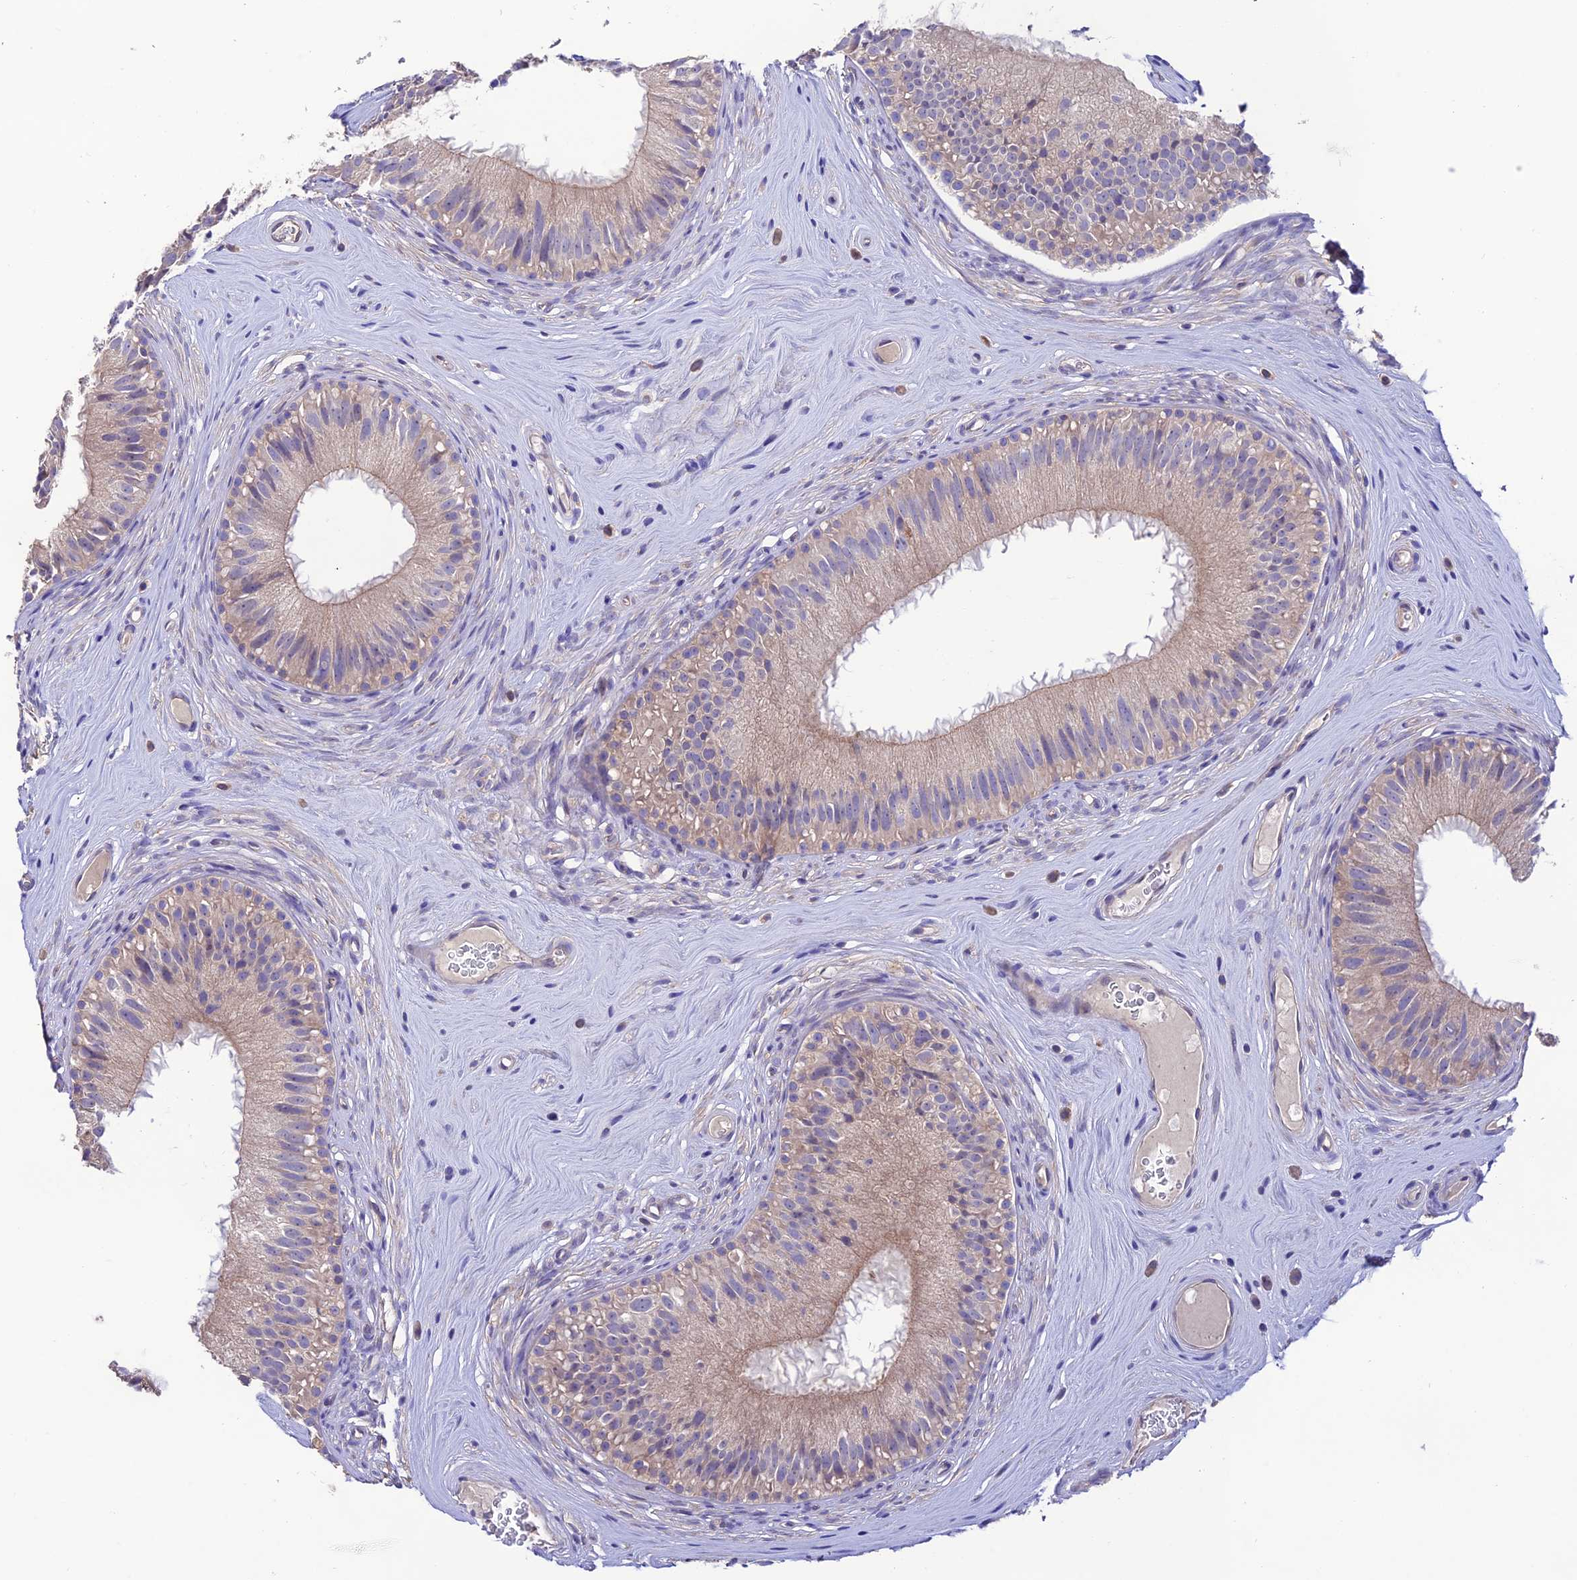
{"staining": {"intensity": "weak", "quantity": "<25%", "location": "cytoplasmic/membranous"}, "tissue": "epididymis", "cell_type": "Glandular cells", "image_type": "normal", "snomed": [{"axis": "morphology", "description": "Normal tissue, NOS"}, {"axis": "topography", "description": "Epididymis"}], "caption": "DAB (3,3'-diaminobenzidine) immunohistochemical staining of unremarkable epididymis shows no significant staining in glandular cells. (DAB IHC with hematoxylin counter stain).", "gene": "BRME1", "patient": {"sex": "male", "age": 45}}